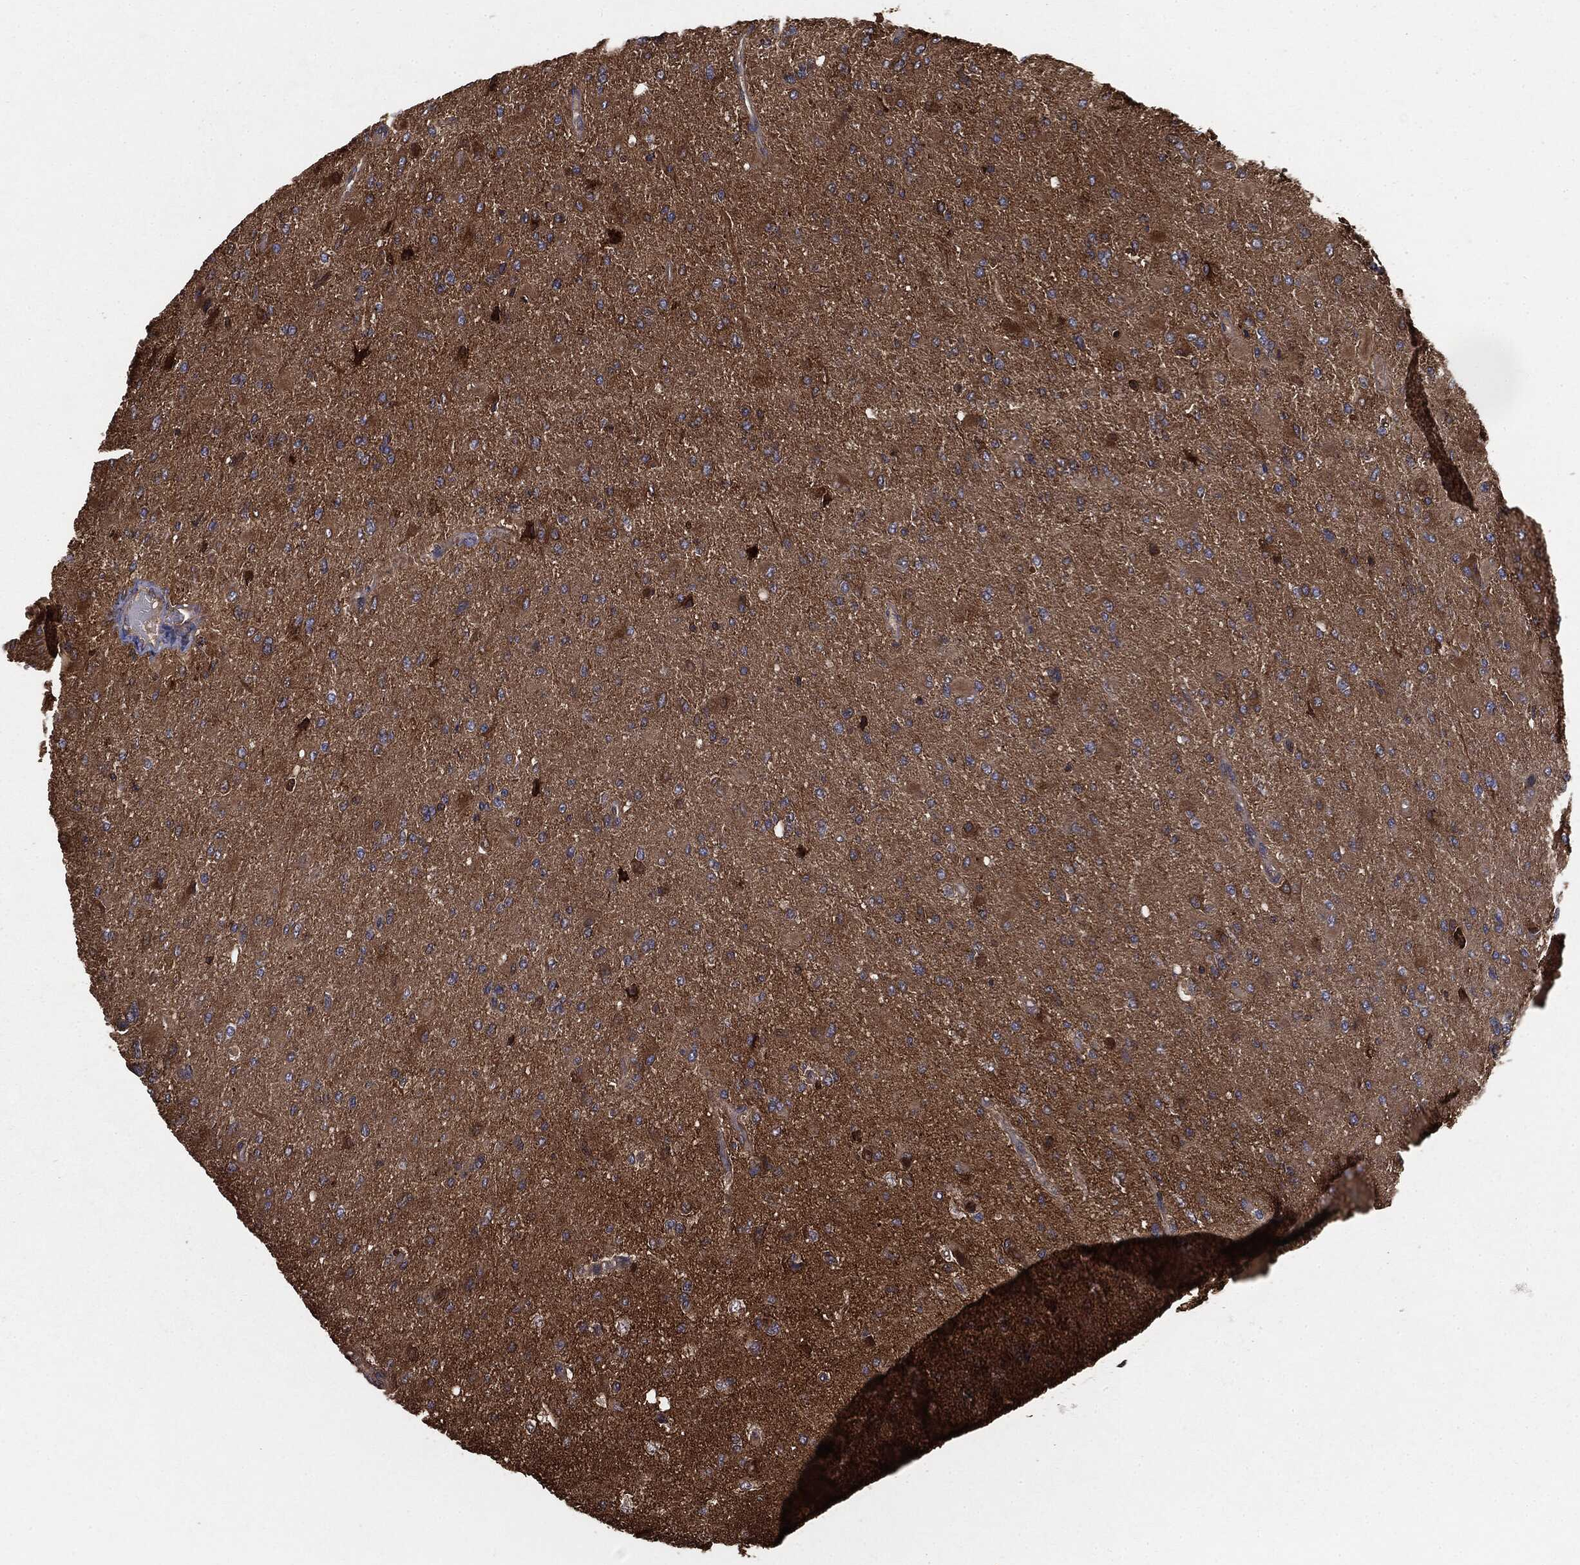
{"staining": {"intensity": "moderate", "quantity": "25%-75%", "location": "cytoplasmic/membranous"}, "tissue": "glioma", "cell_type": "Tumor cells", "image_type": "cancer", "snomed": [{"axis": "morphology", "description": "Glioma, malignant, High grade"}, {"axis": "topography", "description": "Cerebral cortex"}], "caption": "IHC (DAB) staining of malignant glioma (high-grade) exhibits moderate cytoplasmic/membranous protein expression in approximately 25%-75% of tumor cells. The staining is performed using DAB (3,3'-diaminobenzidine) brown chromogen to label protein expression. The nuclei are counter-stained blue using hematoxylin.", "gene": "GNB5", "patient": {"sex": "female", "age": 36}}